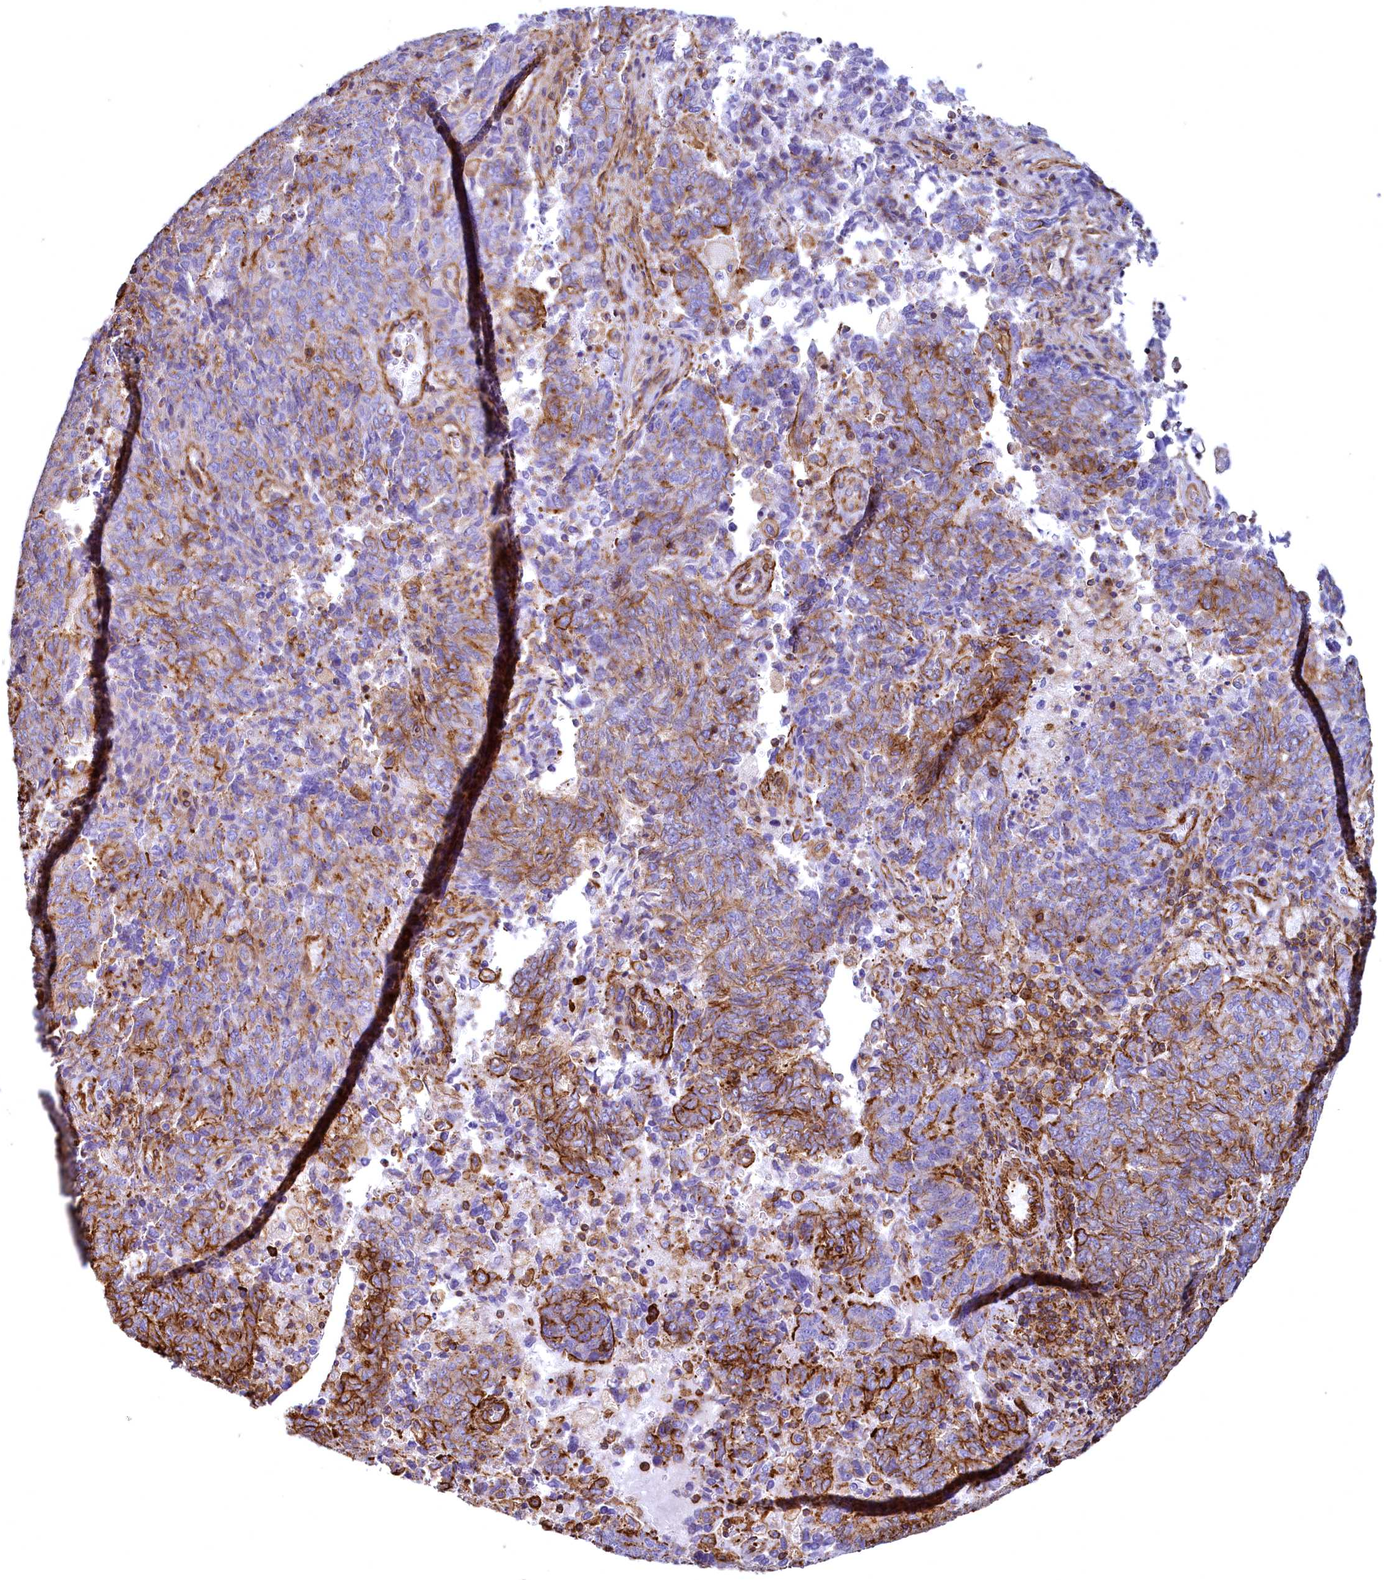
{"staining": {"intensity": "strong", "quantity": "25%-75%", "location": "cytoplasmic/membranous"}, "tissue": "endometrial cancer", "cell_type": "Tumor cells", "image_type": "cancer", "snomed": [{"axis": "morphology", "description": "Adenocarcinoma, NOS"}, {"axis": "topography", "description": "Endometrium"}], "caption": "Endometrial adenocarcinoma stained with immunohistochemistry exhibits strong cytoplasmic/membranous positivity in approximately 25%-75% of tumor cells.", "gene": "THBS1", "patient": {"sex": "female", "age": 80}}